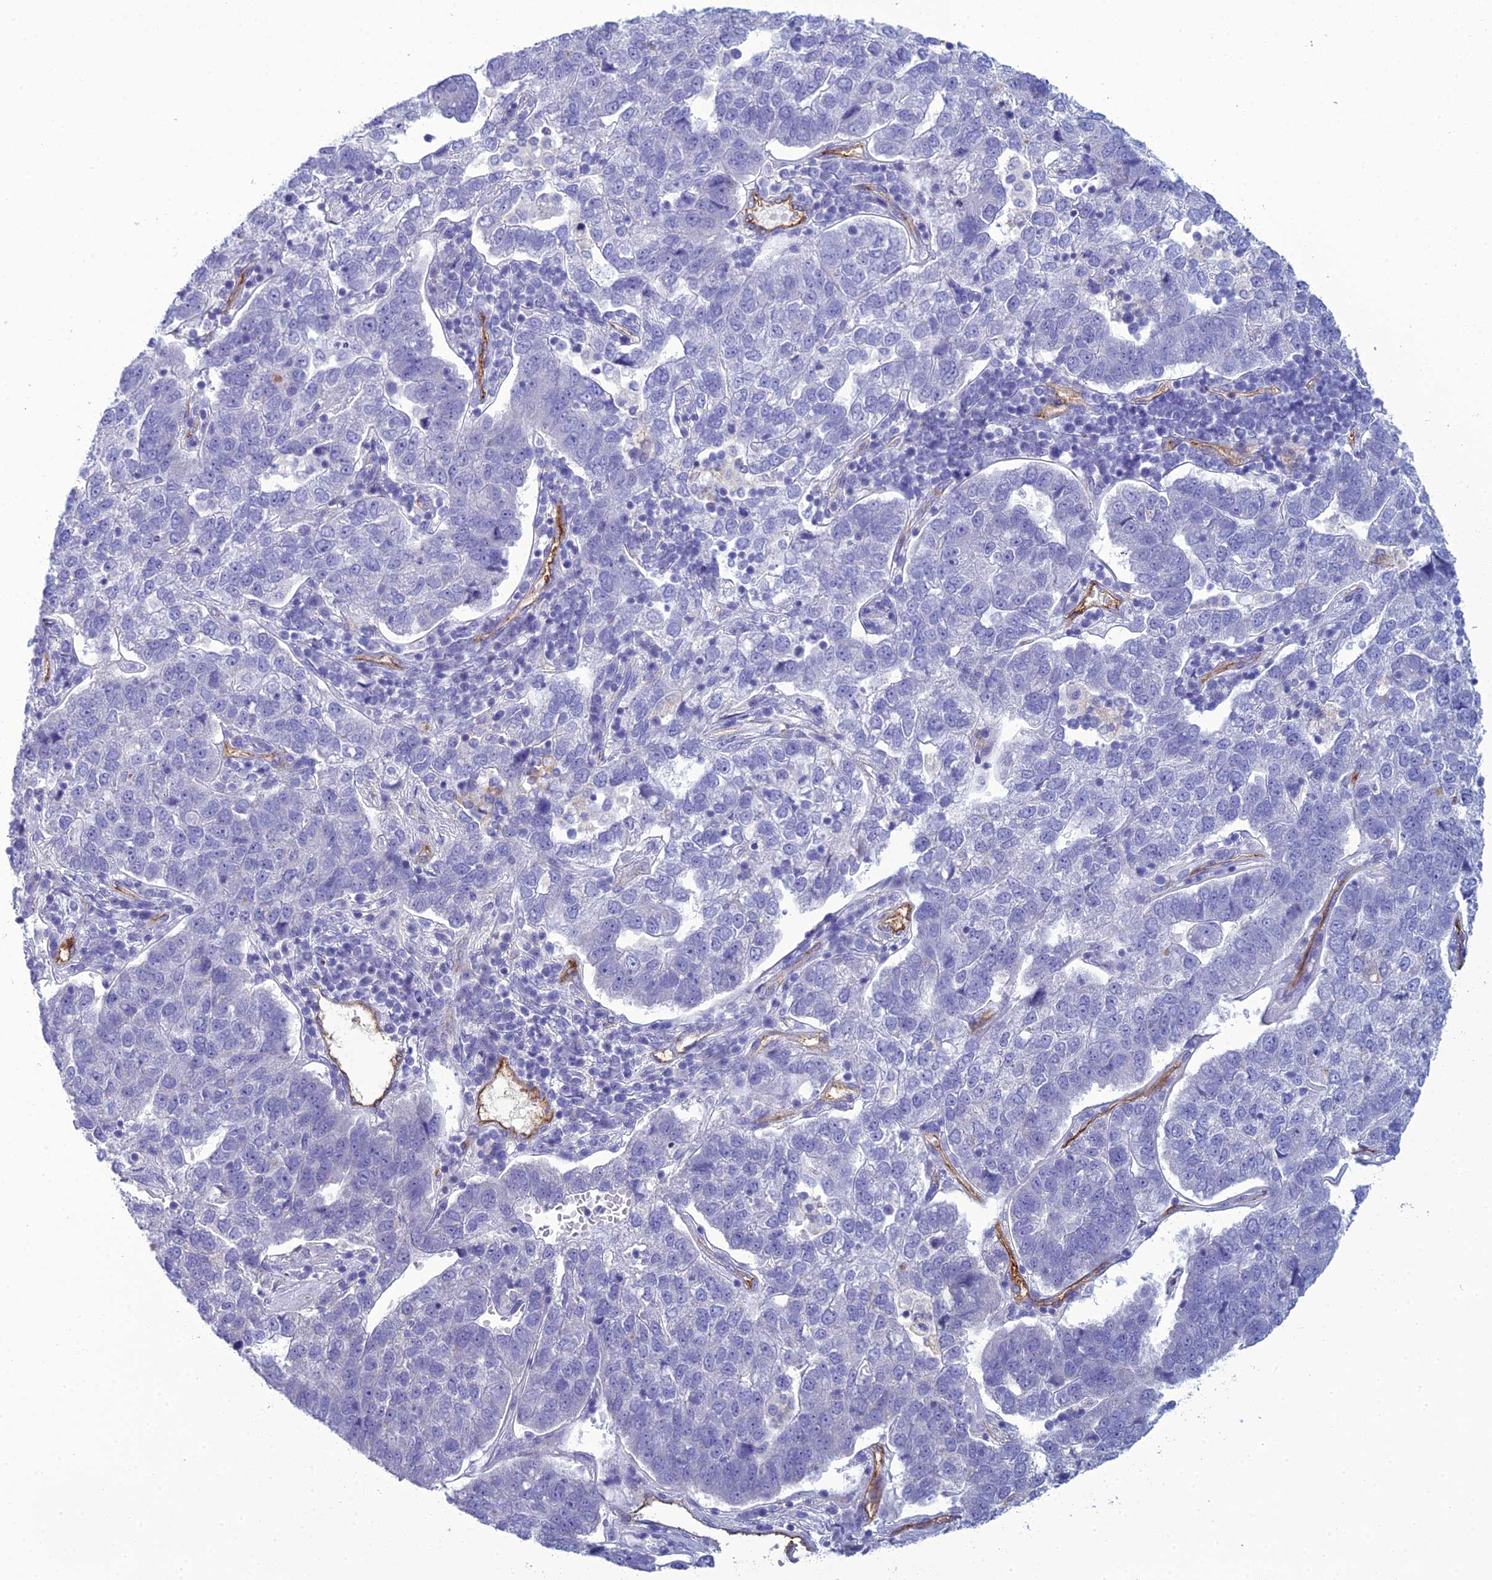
{"staining": {"intensity": "negative", "quantity": "none", "location": "none"}, "tissue": "pancreatic cancer", "cell_type": "Tumor cells", "image_type": "cancer", "snomed": [{"axis": "morphology", "description": "Adenocarcinoma, NOS"}, {"axis": "topography", "description": "Pancreas"}], "caption": "The image shows no significant staining in tumor cells of adenocarcinoma (pancreatic).", "gene": "ACE", "patient": {"sex": "female", "age": 61}}